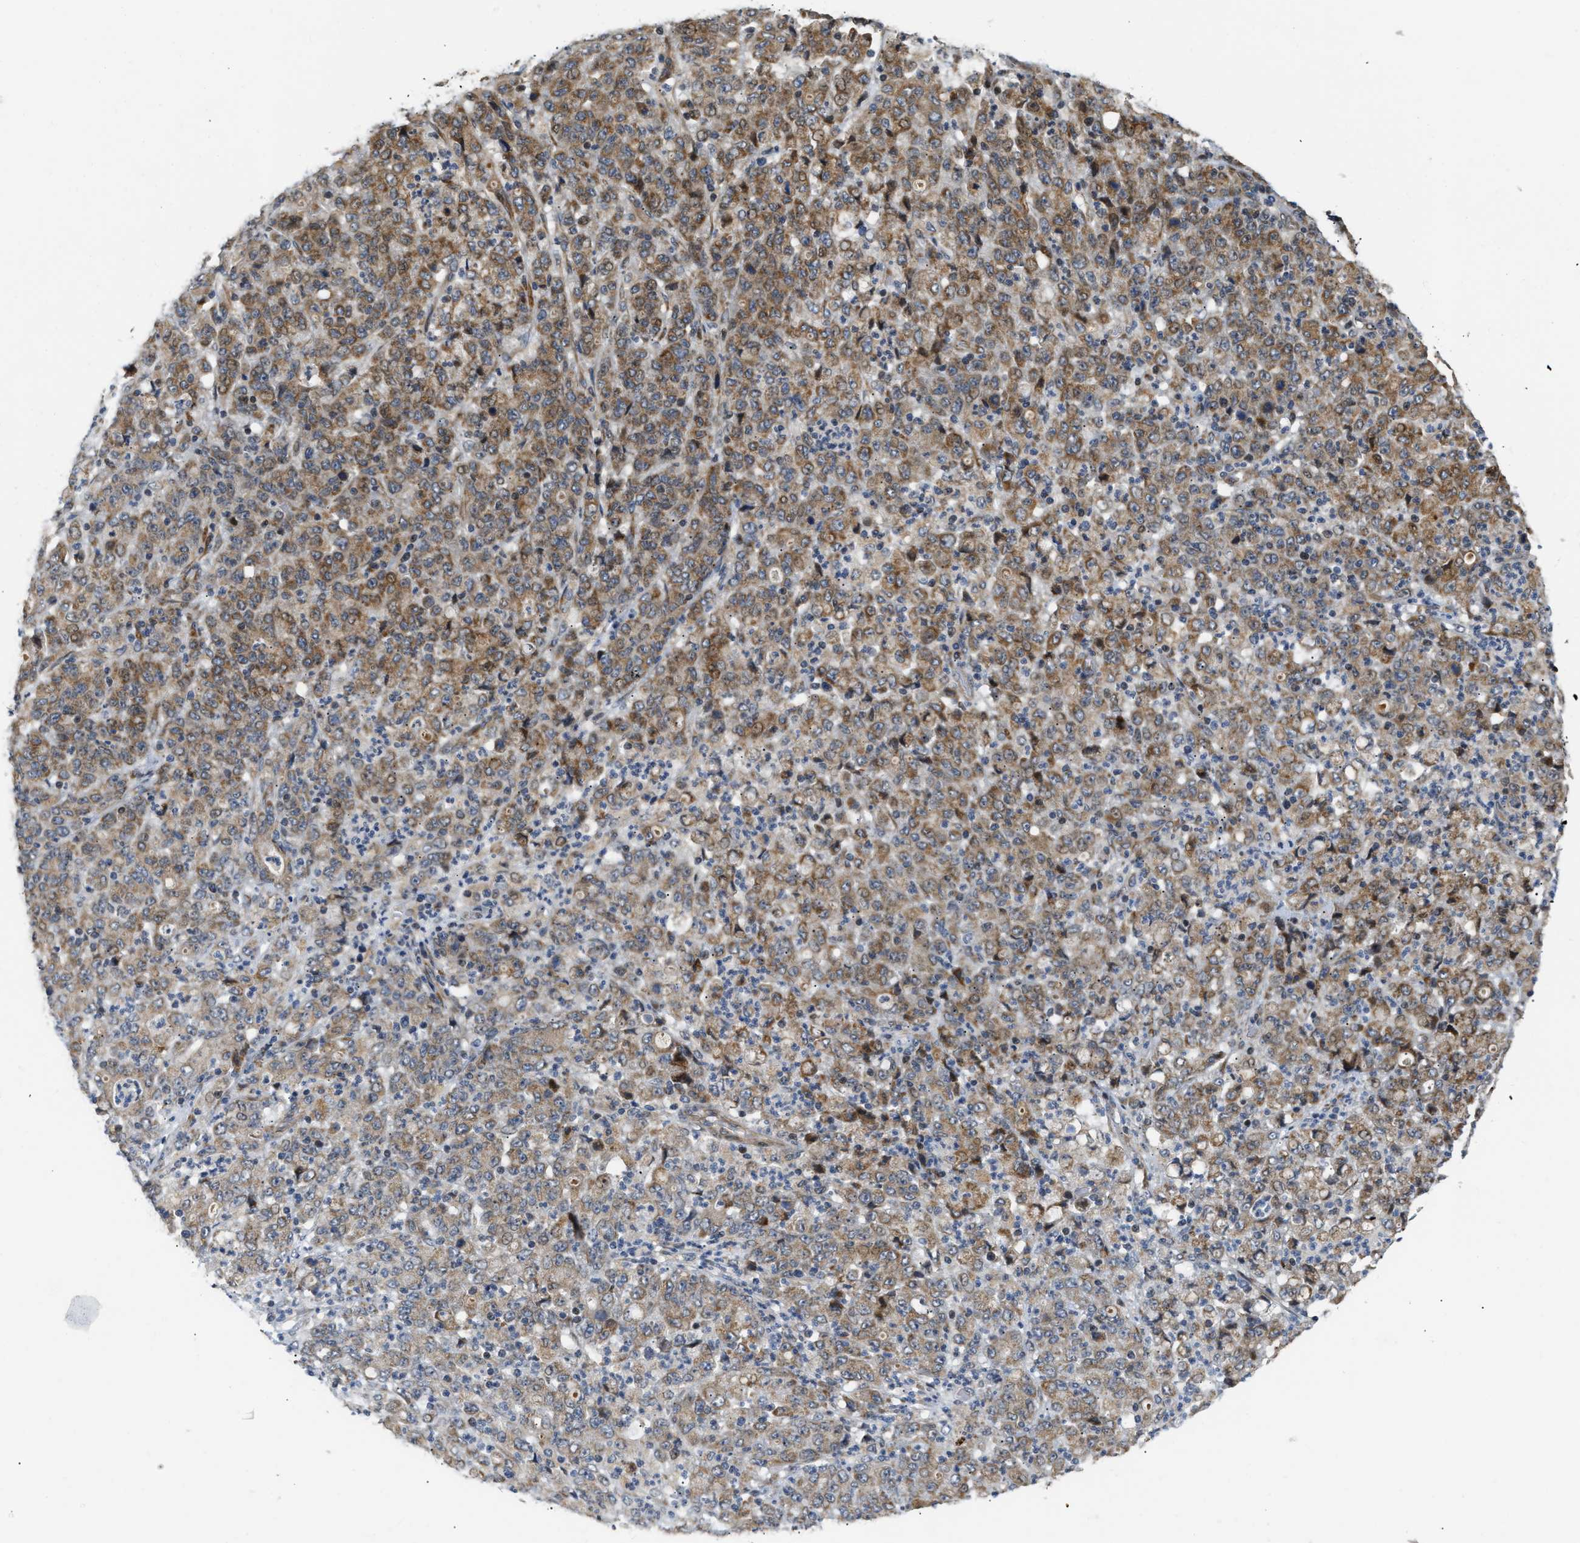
{"staining": {"intensity": "moderate", "quantity": ">75%", "location": "cytoplasmic/membranous"}, "tissue": "stomach cancer", "cell_type": "Tumor cells", "image_type": "cancer", "snomed": [{"axis": "morphology", "description": "Adenocarcinoma, NOS"}, {"axis": "topography", "description": "Stomach, lower"}], "caption": "An IHC image of neoplastic tissue is shown. Protein staining in brown highlights moderate cytoplasmic/membranous positivity in stomach cancer (adenocarcinoma) within tumor cells.", "gene": "DEPTOR", "patient": {"sex": "female", "age": 71}}